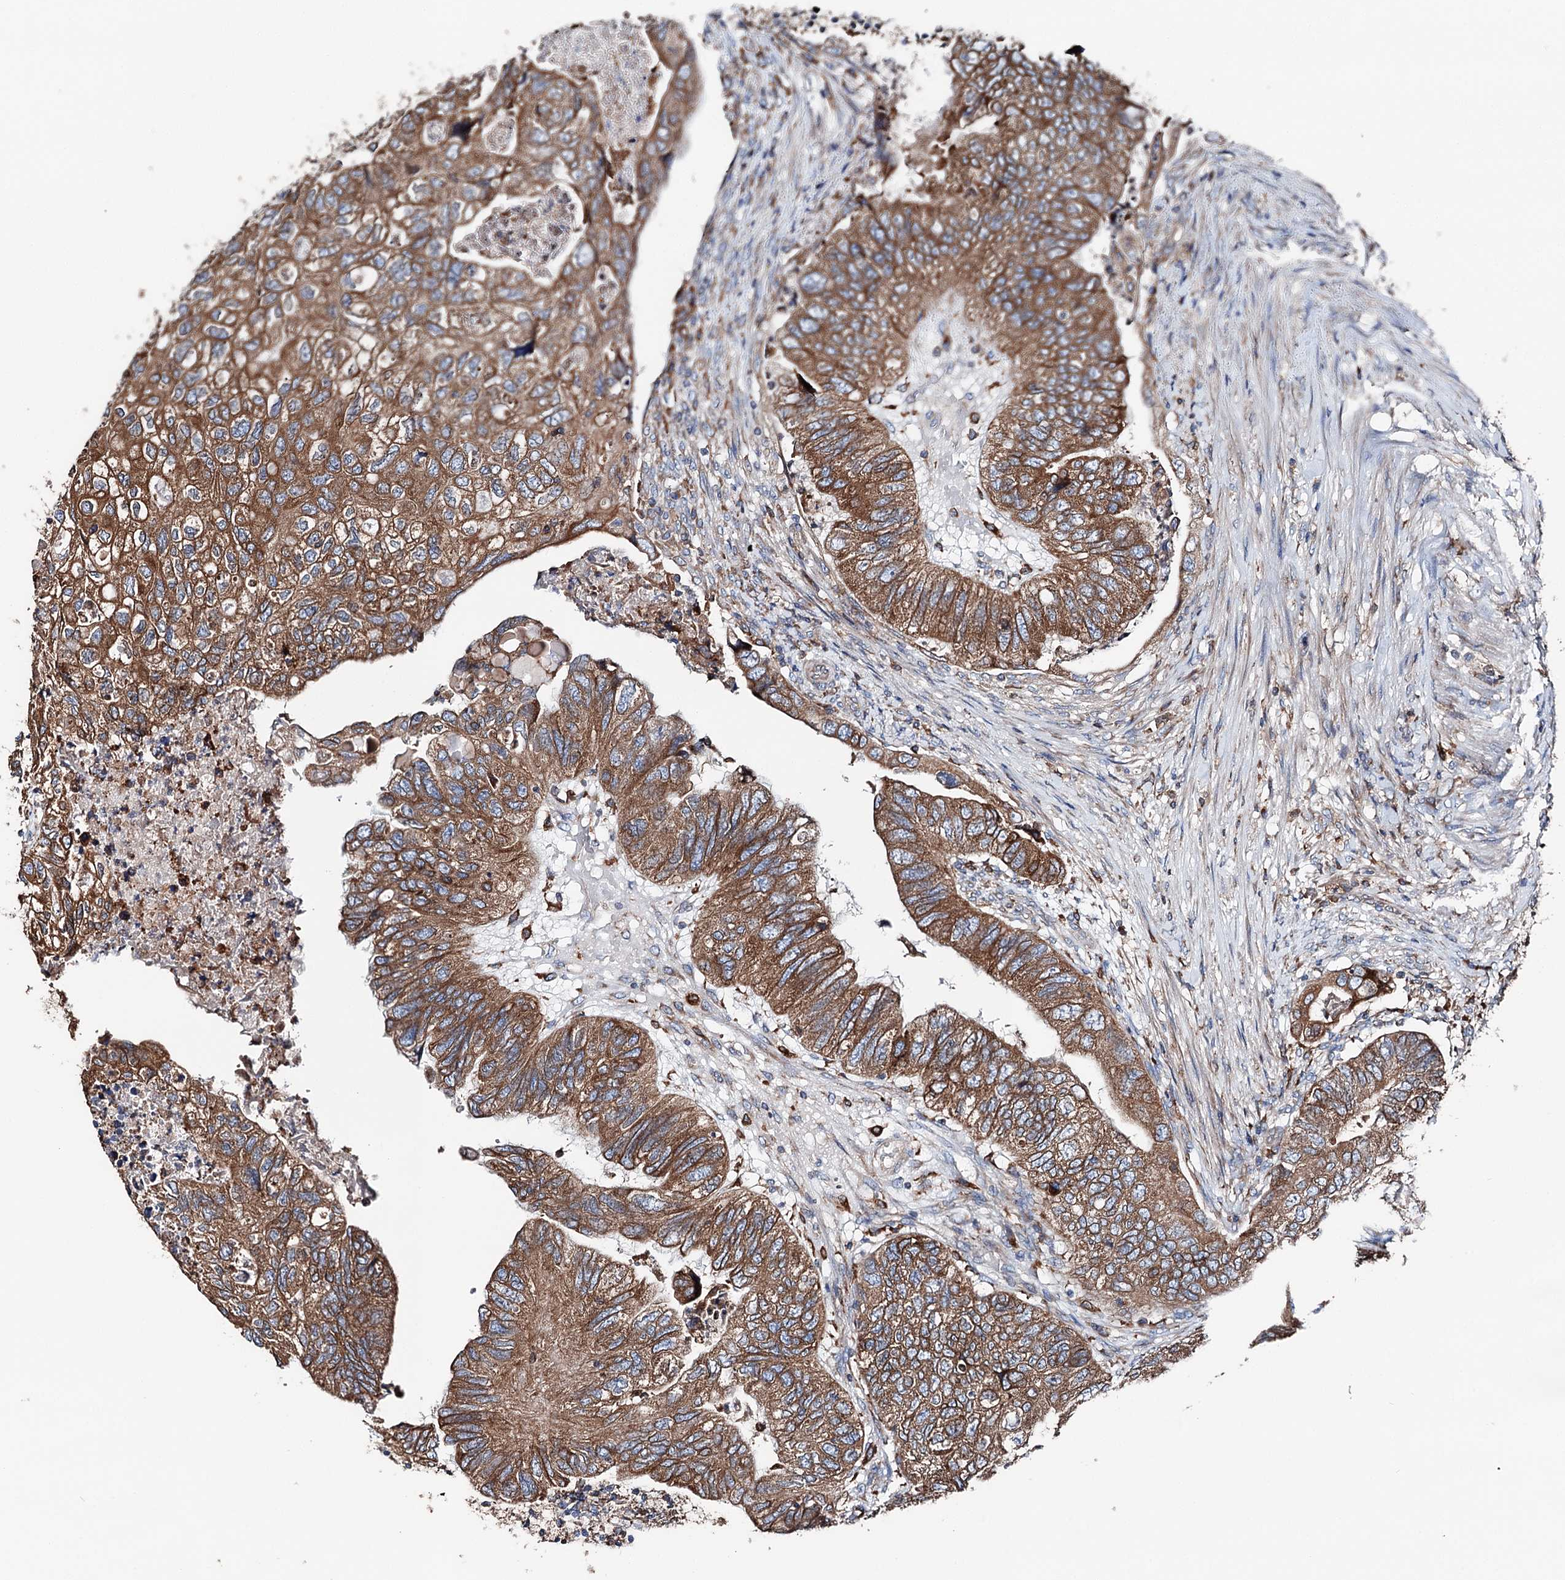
{"staining": {"intensity": "moderate", "quantity": ">75%", "location": "cytoplasmic/membranous"}, "tissue": "colorectal cancer", "cell_type": "Tumor cells", "image_type": "cancer", "snomed": [{"axis": "morphology", "description": "Adenocarcinoma, NOS"}, {"axis": "topography", "description": "Rectum"}], "caption": "Immunohistochemistry (IHC) micrograph of colorectal adenocarcinoma stained for a protein (brown), which displays medium levels of moderate cytoplasmic/membranous staining in approximately >75% of tumor cells.", "gene": "ERP29", "patient": {"sex": "male", "age": 63}}